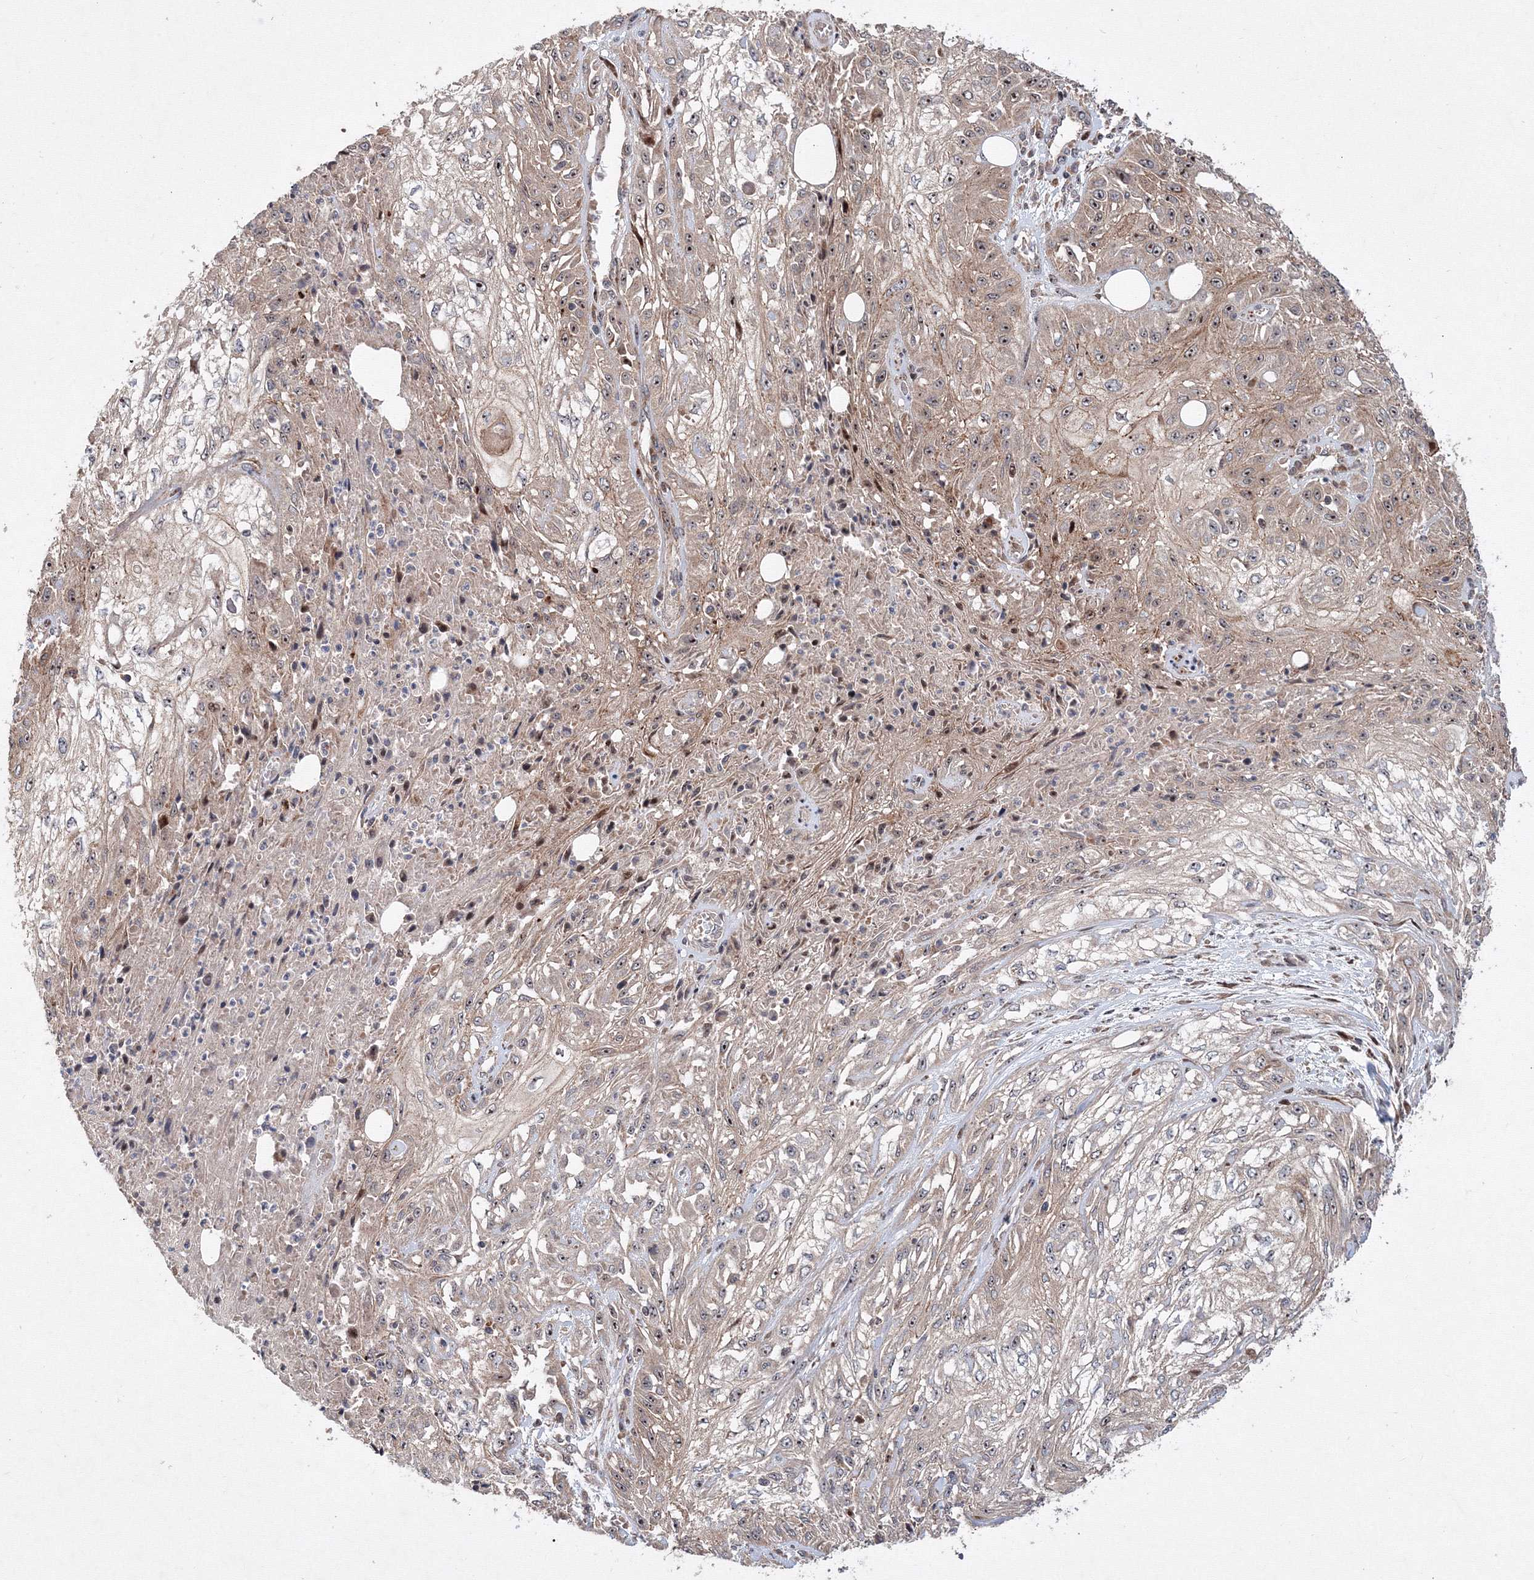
{"staining": {"intensity": "moderate", "quantity": "25%-75%", "location": "cytoplasmic/membranous,nuclear"}, "tissue": "skin cancer", "cell_type": "Tumor cells", "image_type": "cancer", "snomed": [{"axis": "morphology", "description": "Squamous cell carcinoma, NOS"}, {"axis": "morphology", "description": "Squamous cell carcinoma, metastatic, NOS"}, {"axis": "topography", "description": "Skin"}, {"axis": "topography", "description": "Lymph node"}], "caption": "Brown immunohistochemical staining in metastatic squamous cell carcinoma (skin) reveals moderate cytoplasmic/membranous and nuclear expression in about 25%-75% of tumor cells.", "gene": "ANKAR", "patient": {"sex": "male", "age": 75}}